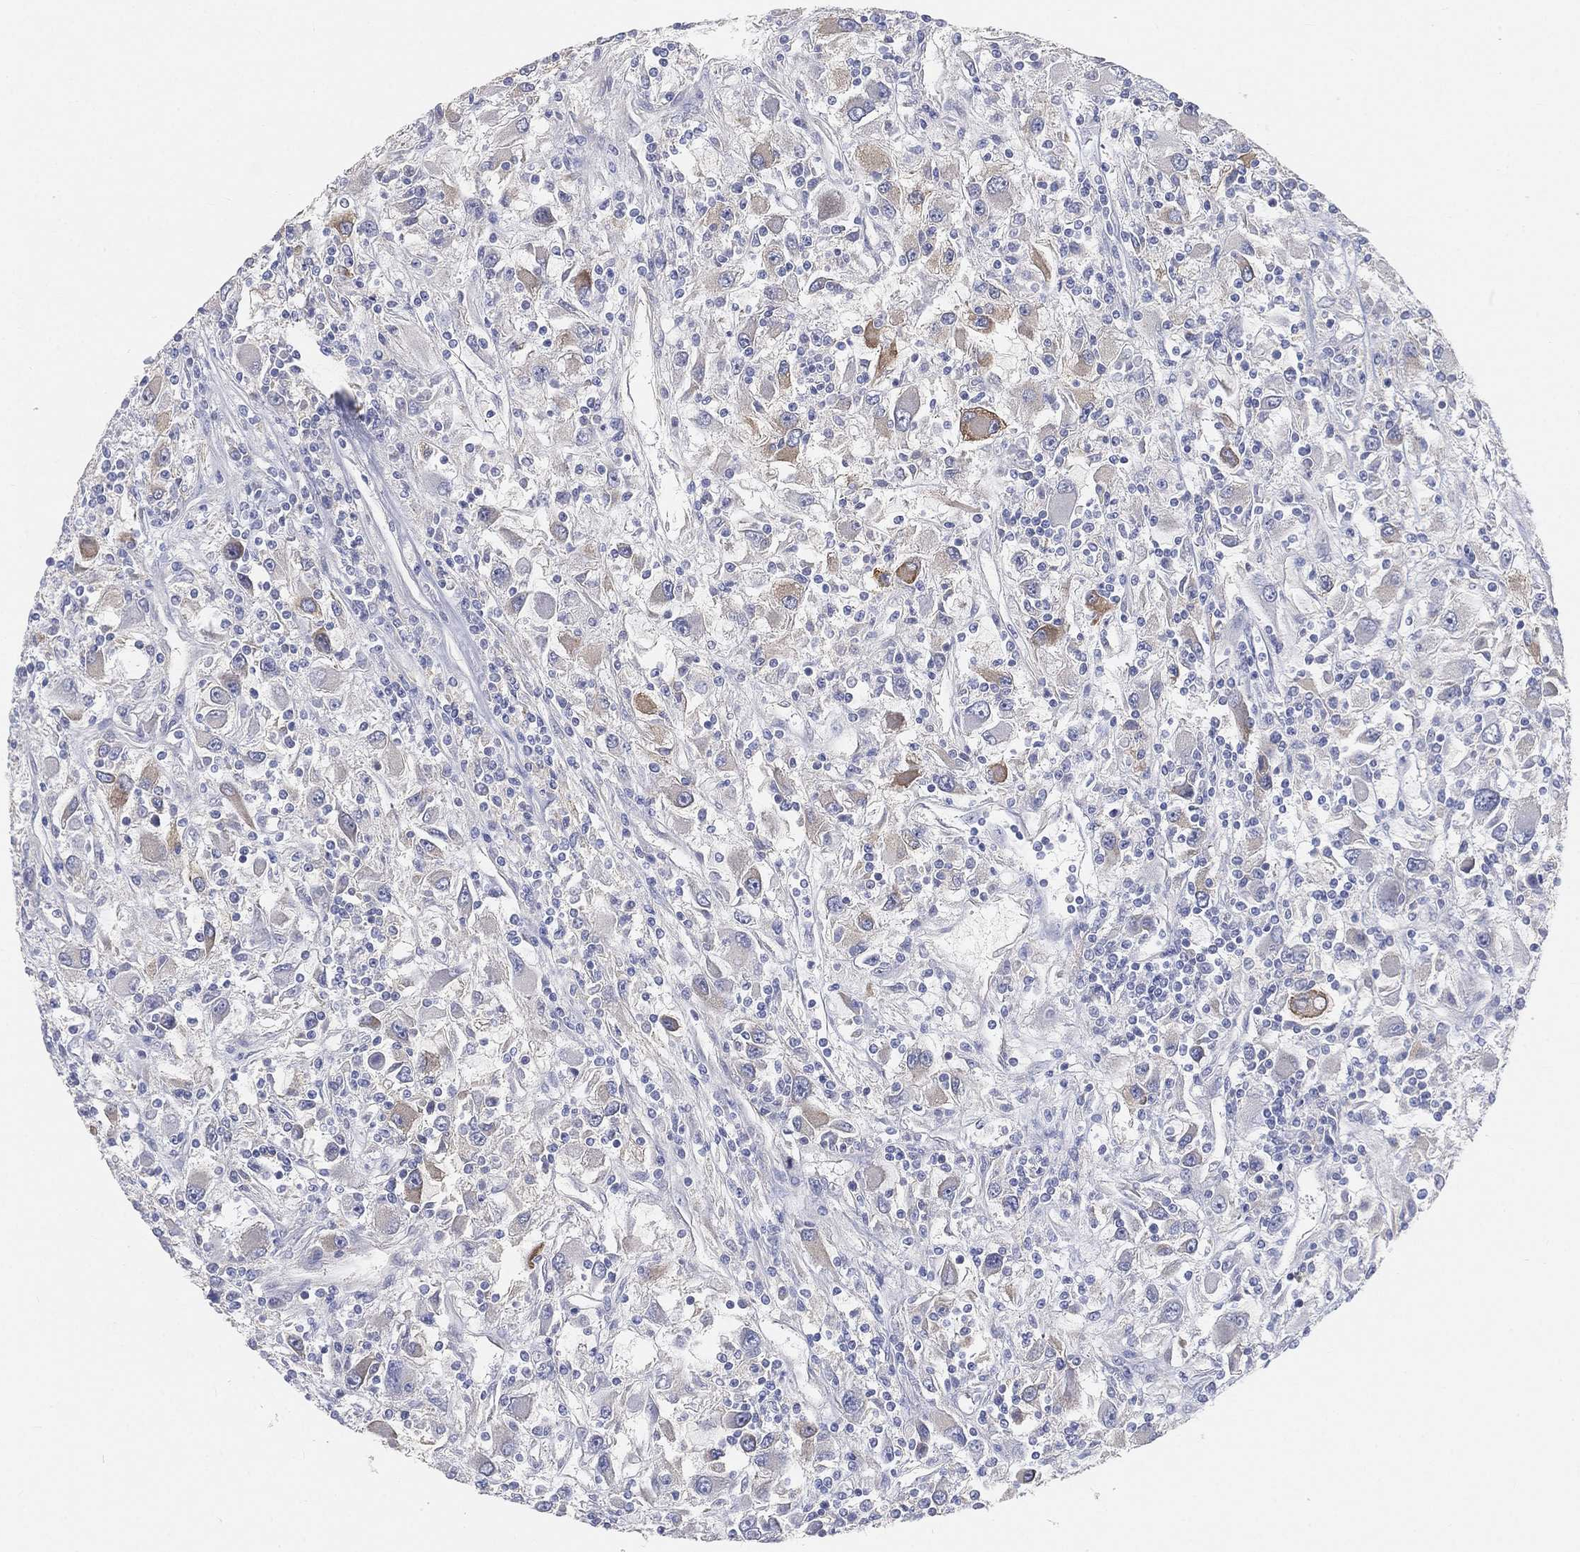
{"staining": {"intensity": "moderate", "quantity": "<25%", "location": "cytoplasmic/membranous"}, "tissue": "renal cancer", "cell_type": "Tumor cells", "image_type": "cancer", "snomed": [{"axis": "morphology", "description": "Adenocarcinoma, NOS"}, {"axis": "topography", "description": "Kidney"}], "caption": "High-magnification brightfield microscopy of renal adenocarcinoma stained with DAB (3,3'-diaminobenzidine) (brown) and counterstained with hematoxylin (blue). tumor cells exhibit moderate cytoplasmic/membranous staining is seen in approximately<25% of cells.", "gene": "TMEM25", "patient": {"sex": "female", "age": 67}}